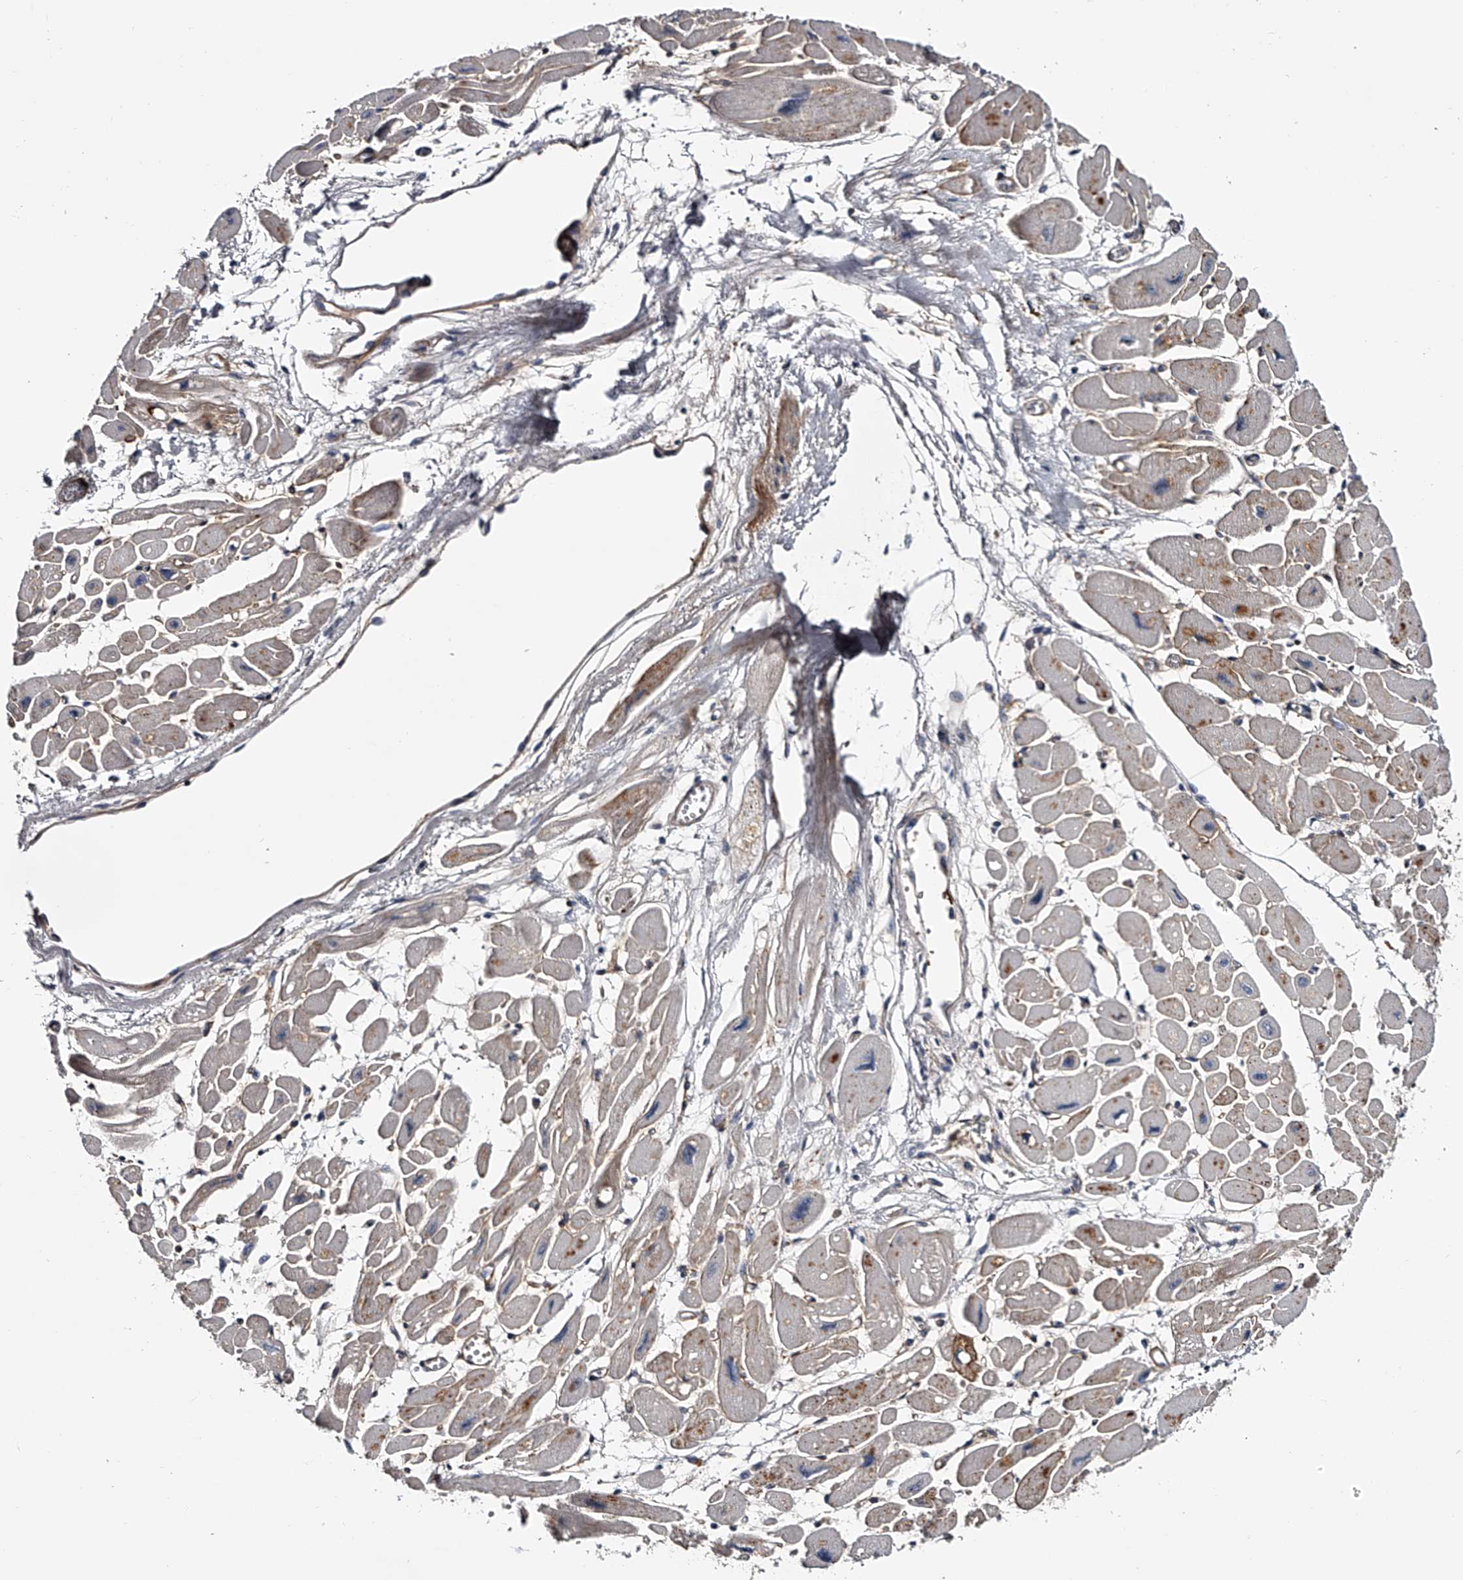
{"staining": {"intensity": "weak", "quantity": "<25%", "location": "cytoplasmic/membranous"}, "tissue": "heart muscle", "cell_type": "Cardiomyocytes", "image_type": "normal", "snomed": [{"axis": "morphology", "description": "Normal tissue, NOS"}, {"axis": "topography", "description": "Heart"}], "caption": "A photomicrograph of heart muscle stained for a protein displays no brown staining in cardiomyocytes.", "gene": "MDN1", "patient": {"sex": "female", "age": 54}}